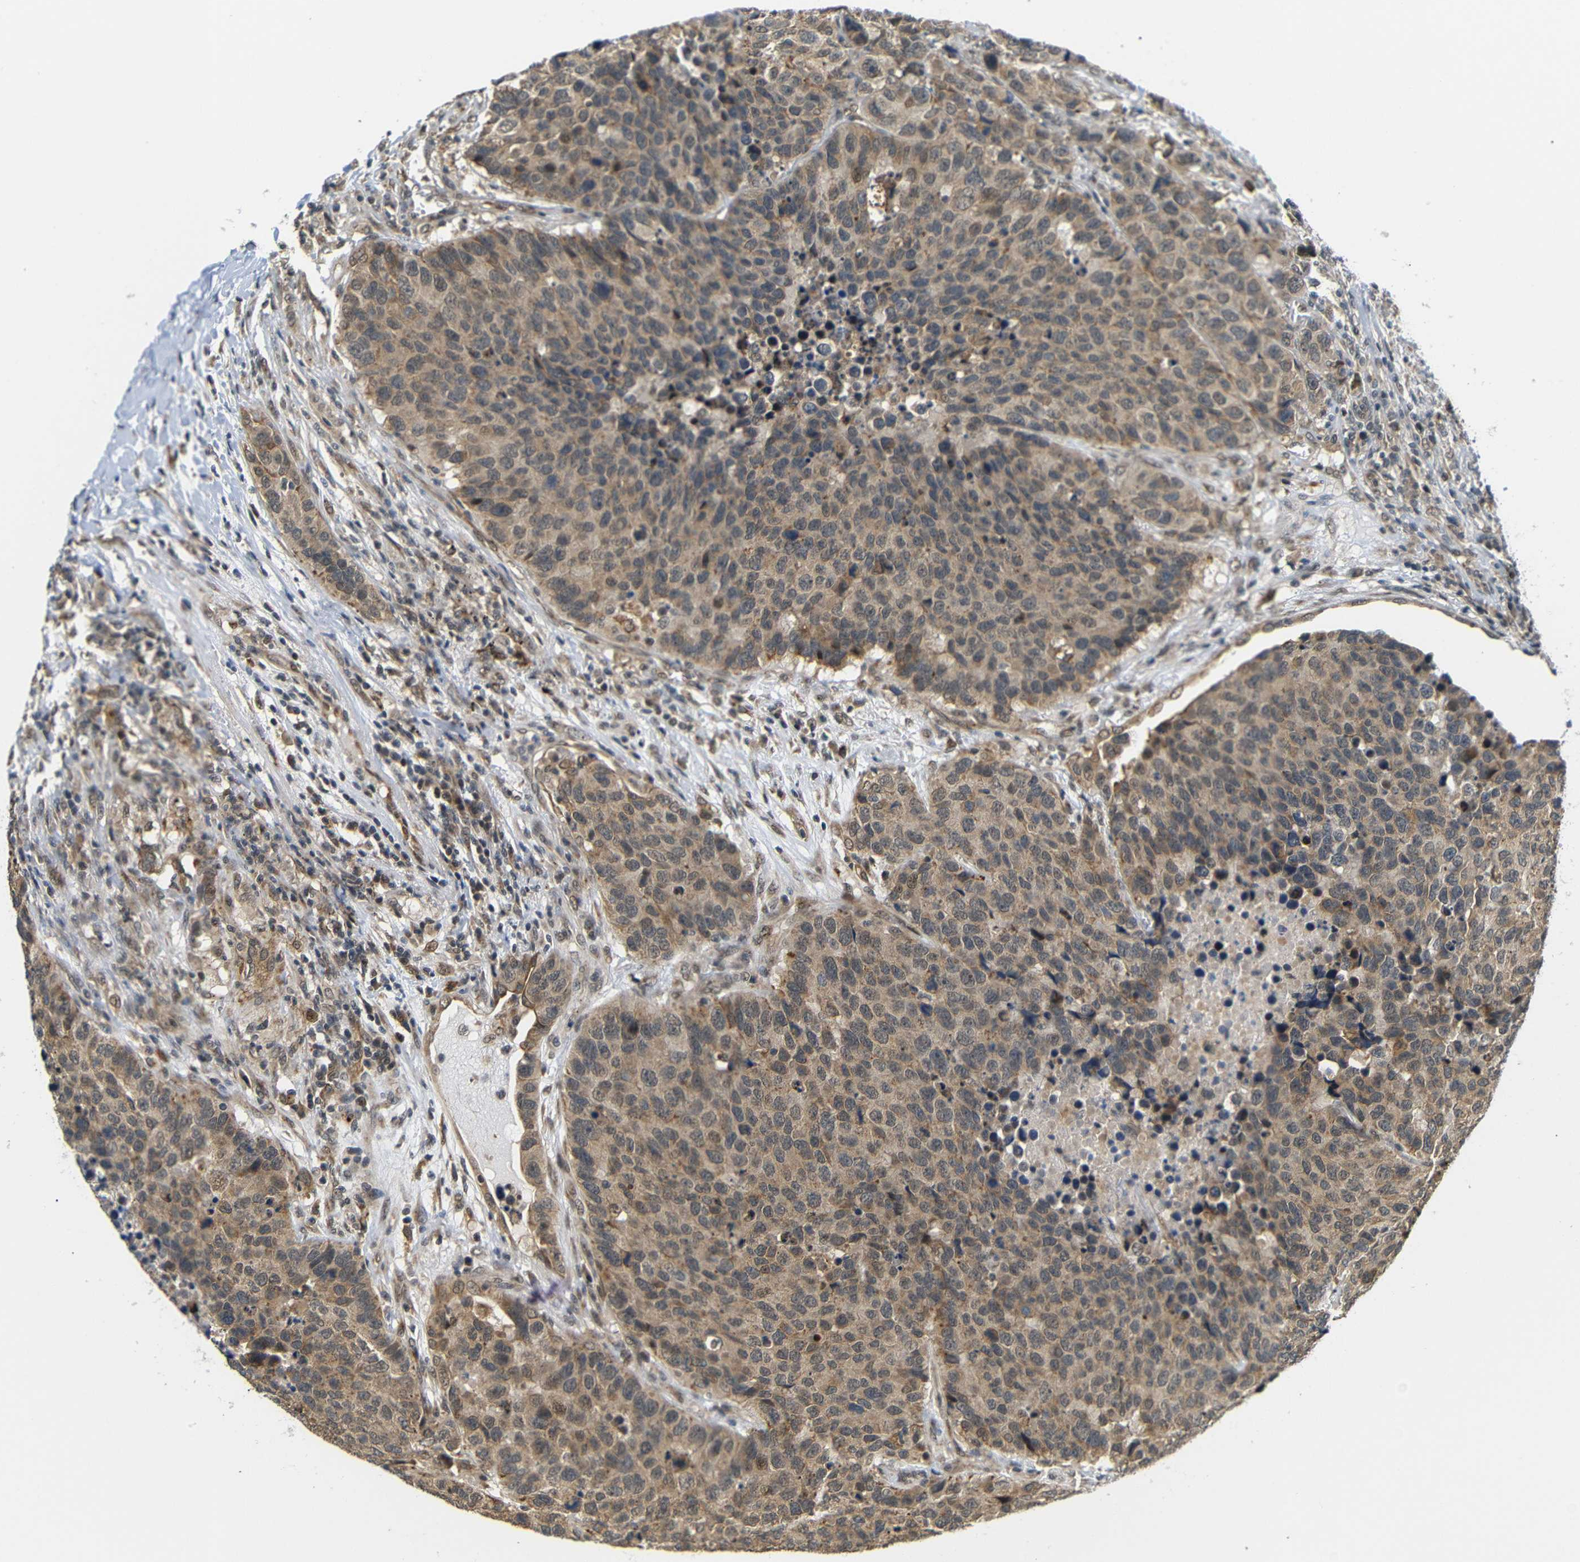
{"staining": {"intensity": "moderate", "quantity": ">75%", "location": "cytoplasmic/membranous"}, "tissue": "carcinoid", "cell_type": "Tumor cells", "image_type": "cancer", "snomed": [{"axis": "morphology", "description": "Carcinoid, malignant, NOS"}, {"axis": "topography", "description": "Lung"}], "caption": "About >75% of tumor cells in carcinoid exhibit moderate cytoplasmic/membranous protein positivity as visualized by brown immunohistochemical staining.", "gene": "GJA5", "patient": {"sex": "male", "age": 60}}